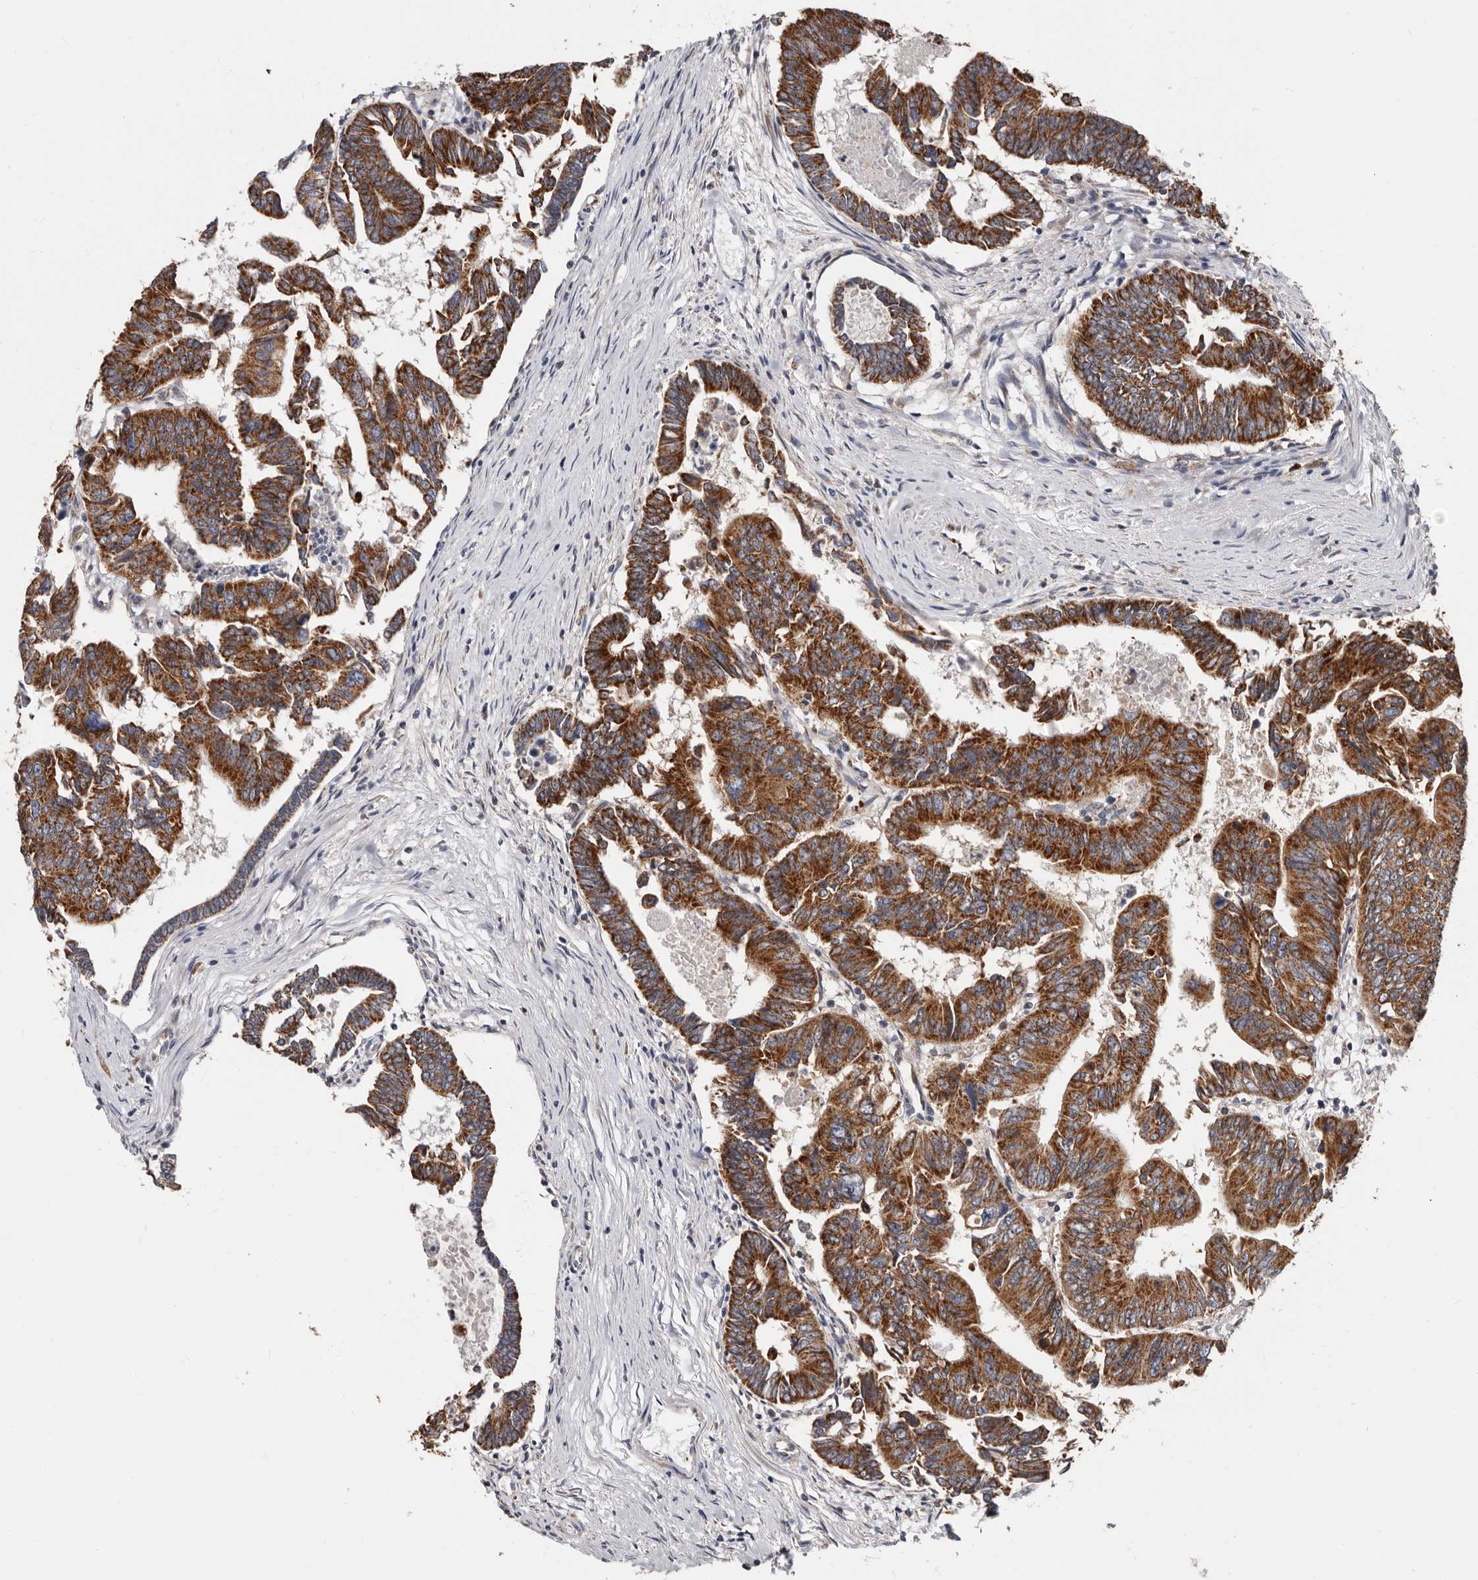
{"staining": {"intensity": "strong", "quantity": ">75%", "location": "cytoplasmic/membranous"}, "tissue": "colorectal cancer", "cell_type": "Tumor cells", "image_type": "cancer", "snomed": [{"axis": "morphology", "description": "Adenocarcinoma, NOS"}, {"axis": "topography", "description": "Rectum"}], "caption": "Immunohistochemical staining of human colorectal adenocarcinoma shows high levels of strong cytoplasmic/membranous expression in approximately >75% of tumor cells.", "gene": "MRPL18", "patient": {"sex": "female", "age": 65}}